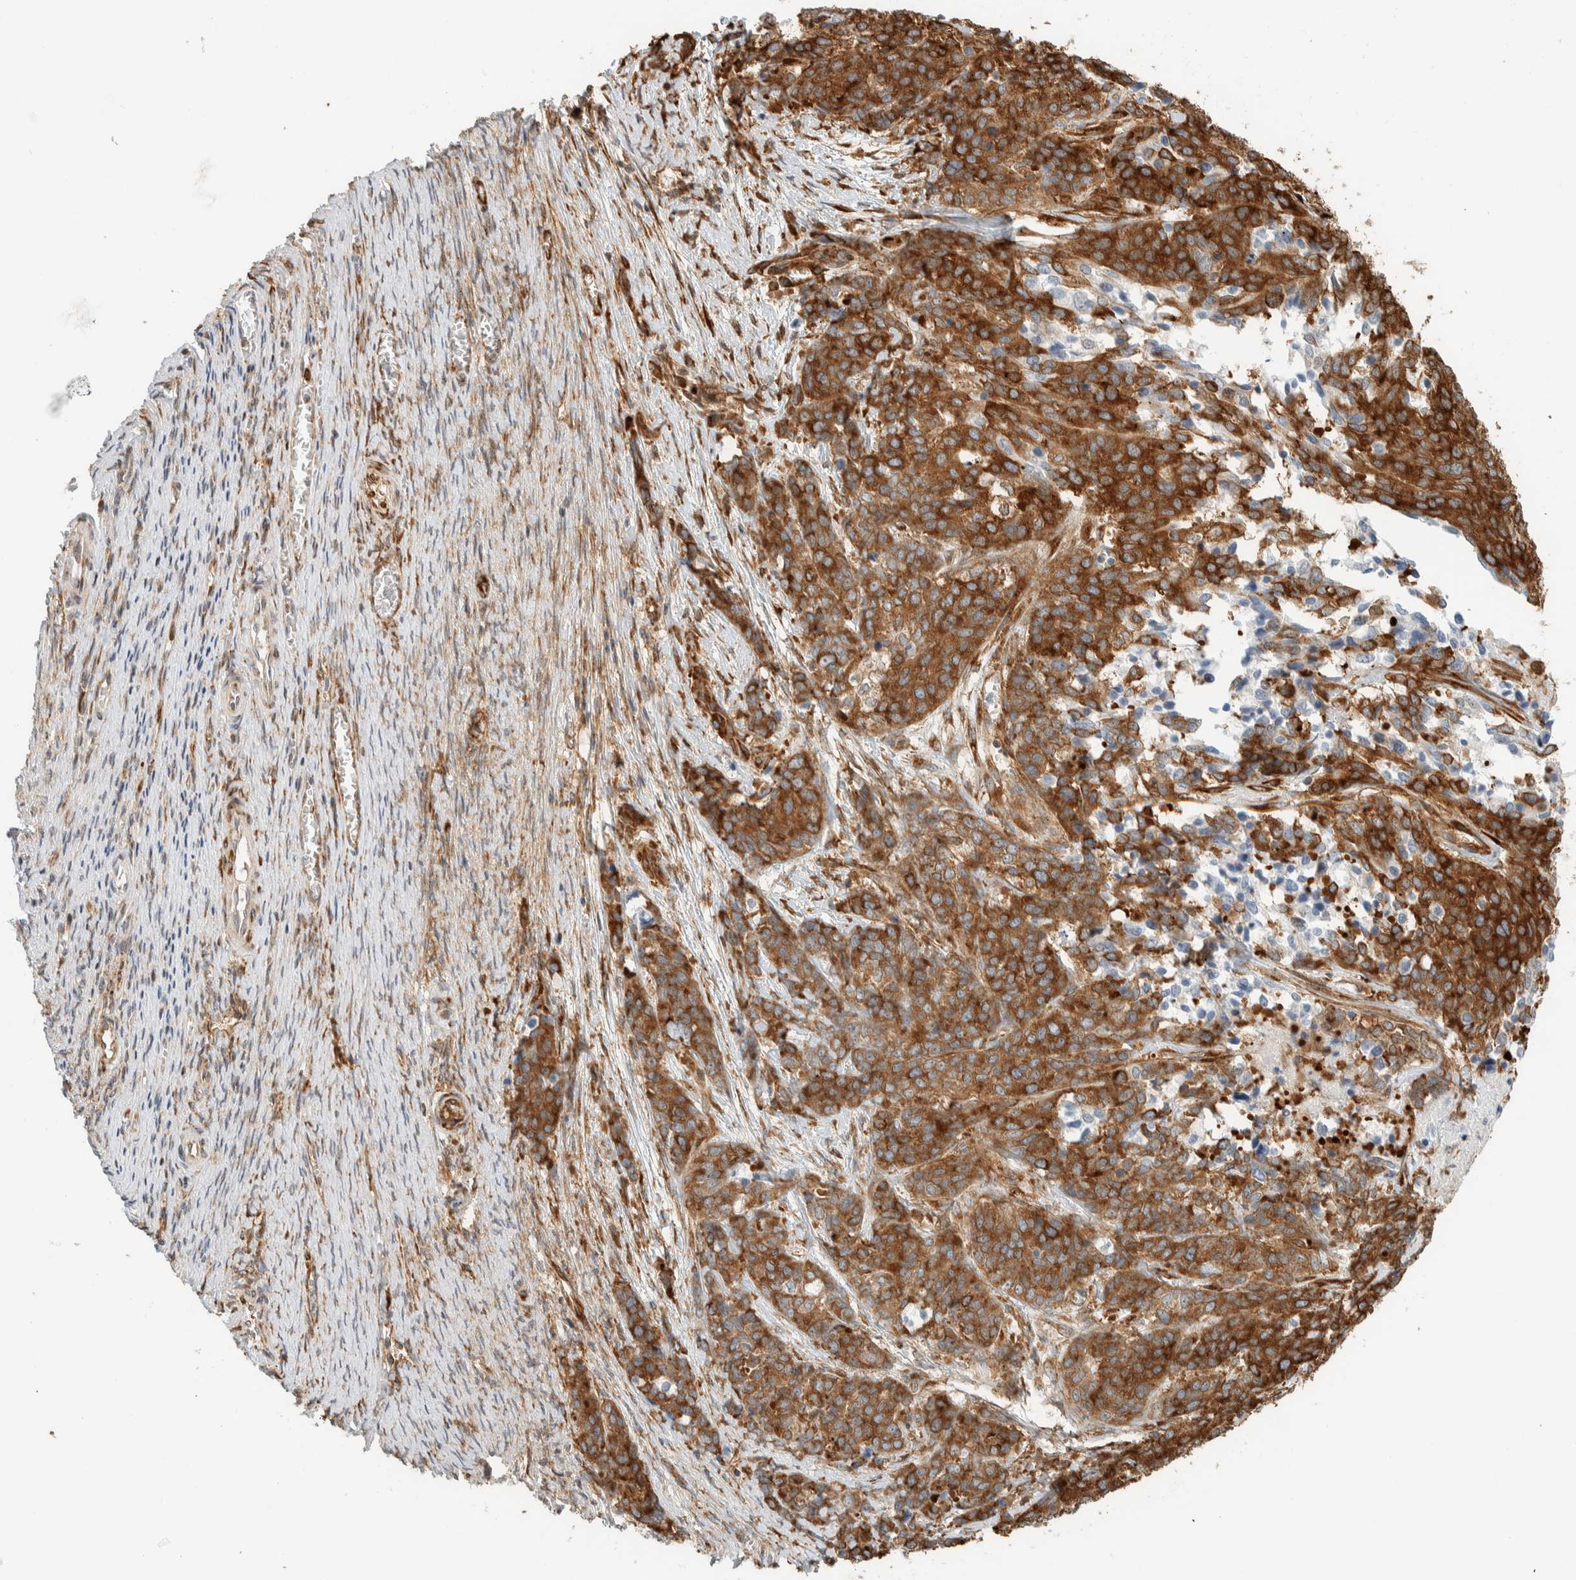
{"staining": {"intensity": "strong", "quantity": ">75%", "location": "cytoplasmic/membranous"}, "tissue": "ovarian cancer", "cell_type": "Tumor cells", "image_type": "cancer", "snomed": [{"axis": "morphology", "description": "Cystadenocarcinoma, serous, NOS"}, {"axis": "topography", "description": "Ovary"}], "caption": "This is a photomicrograph of immunohistochemistry (IHC) staining of serous cystadenocarcinoma (ovarian), which shows strong staining in the cytoplasmic/membranous of tumor cells.", "gene": "LLGL2", "patient": {"sex": "female", "age": 44}}